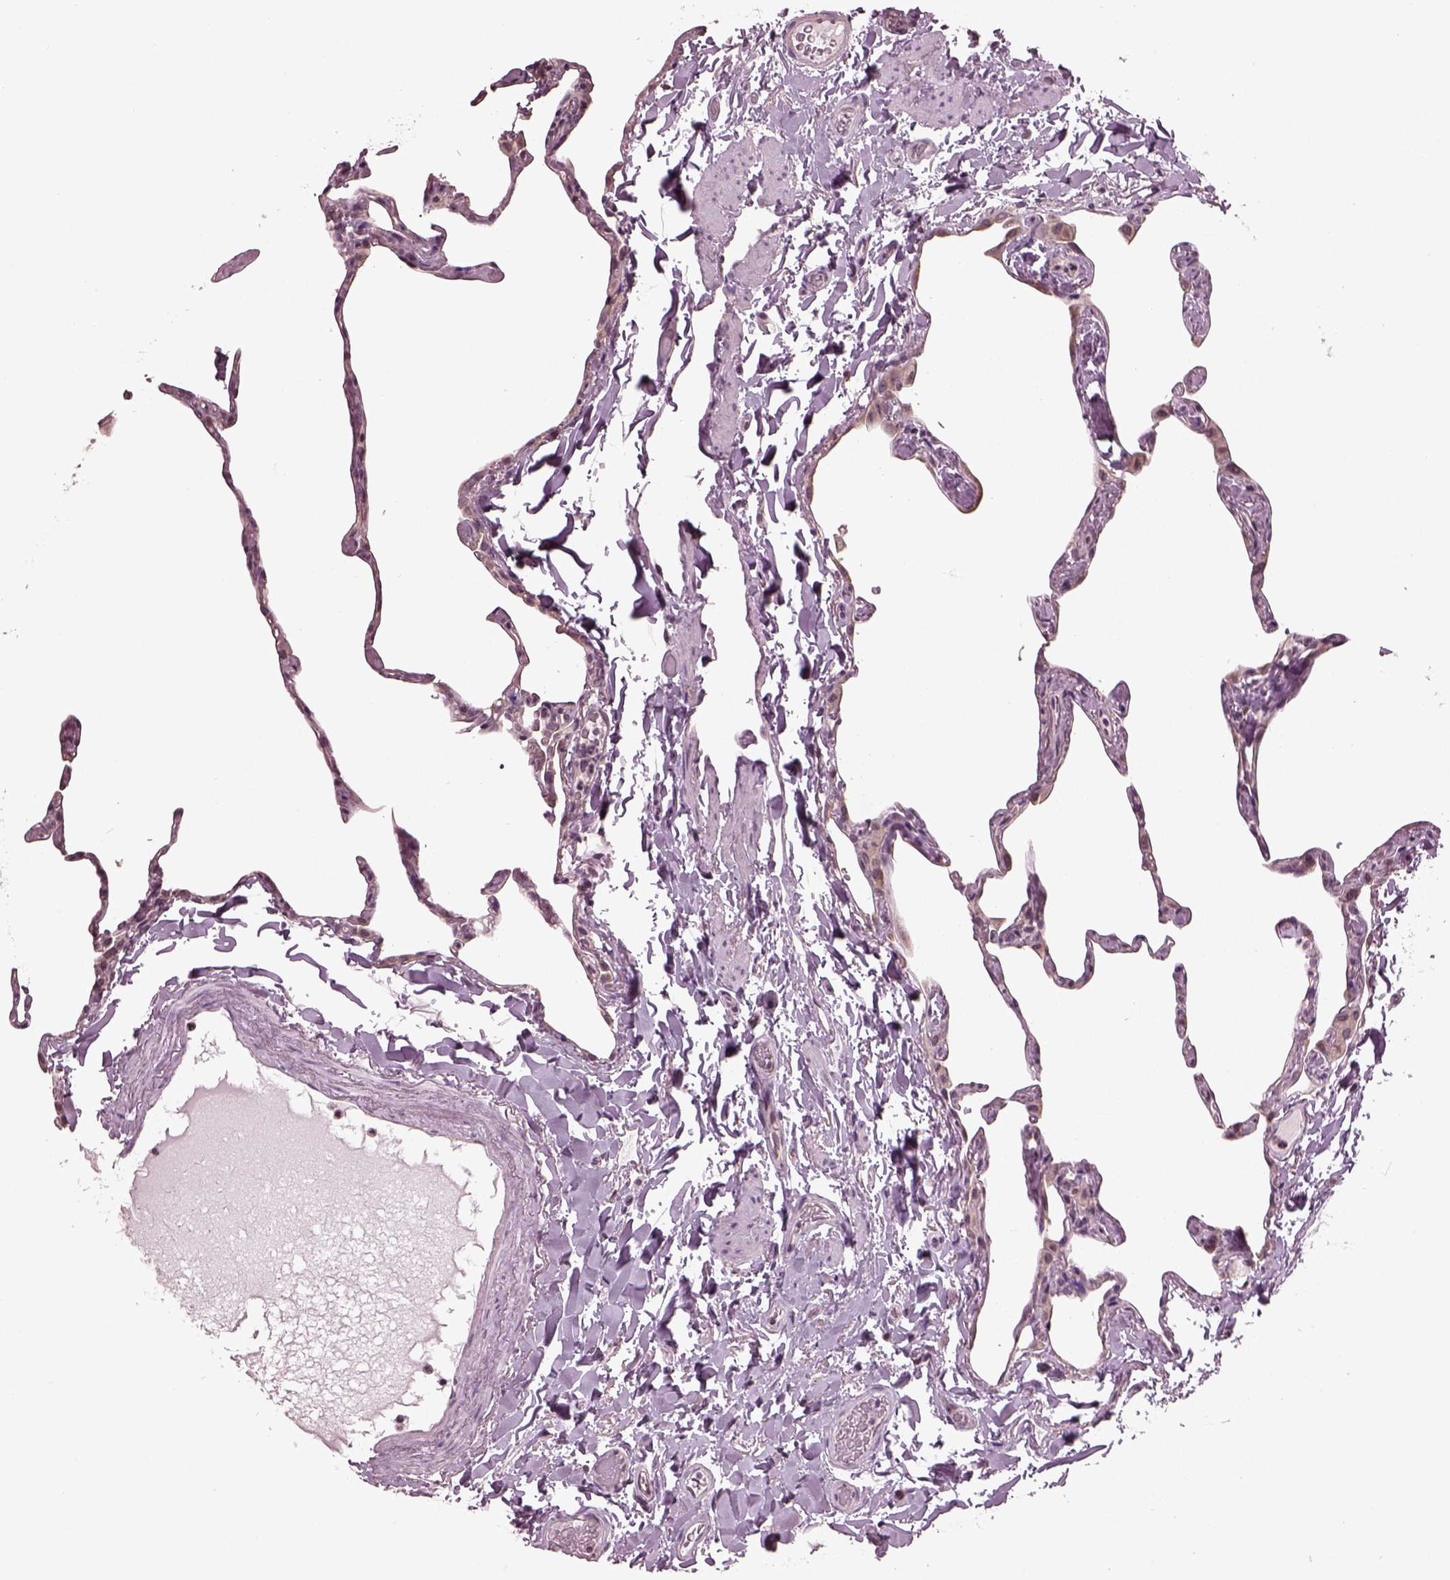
{"staining": {"intensity": "negative", "quantity": "none", "location": "none"}, "tissue": "lung", "cell_type": "Alveolar cells", "image_type": "normal", "snomed": [{"axis": "morphology", "description": "Normal tissue, NOS"}, {"axis": "topography", "description": "Lung"}], "caption": "The immunohistochemistry photomicrograph has no significant positivity in alveolar cells of lung. The staining is performed using DAB brown chromogen with nuclei counter-stained in using hematoxylin.", "gene": "GAL", "patient": {"sex": "male", "age": 65}}